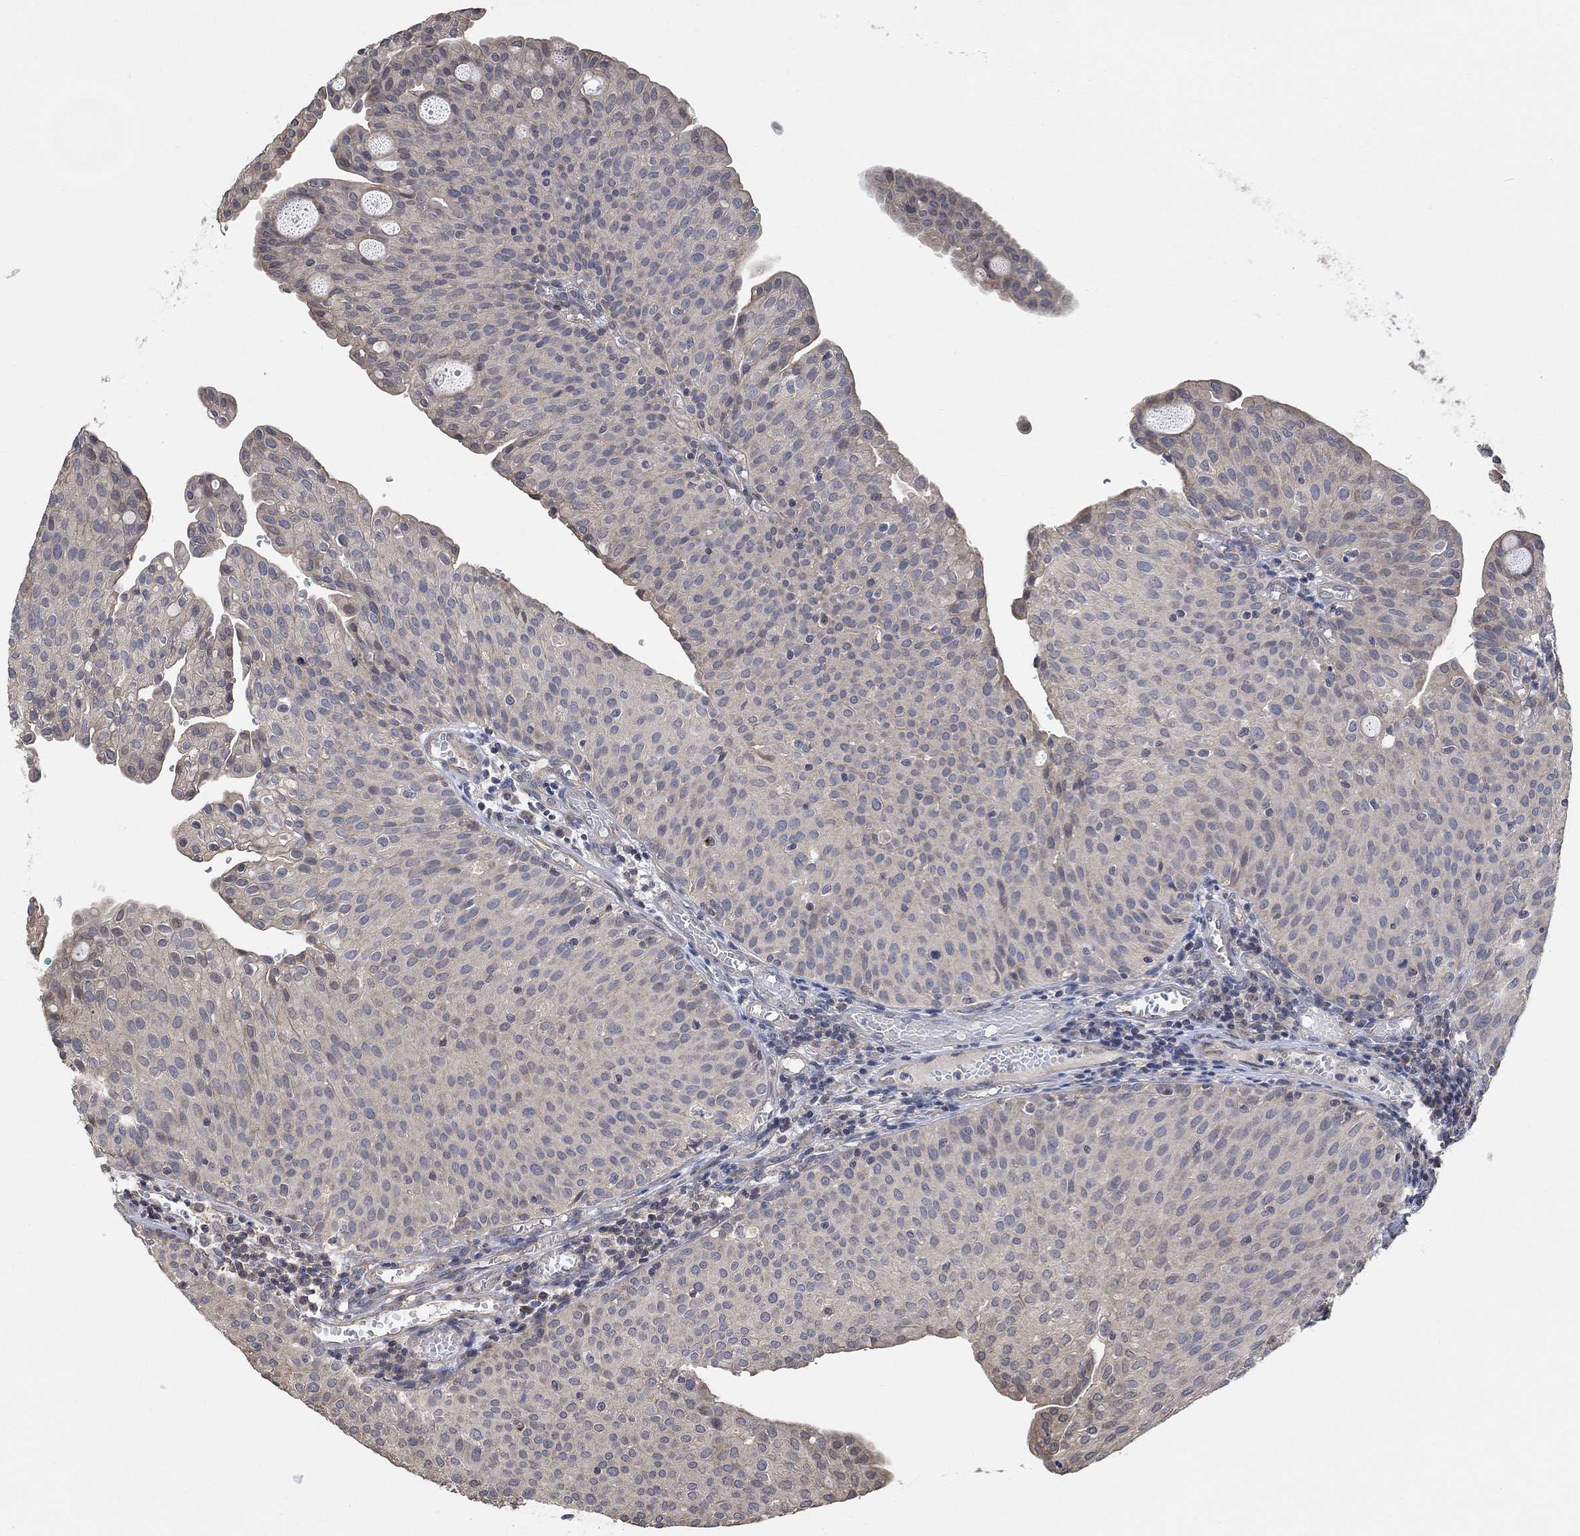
{"staining": {"intensity": "negative", "quantity": "none", "location": "none"}, "tissue": "urothelial cancer", "cell_type": "Tumor cells", "image_type": "cancer", "snomed": [{"axis": "morphology", "description": "Urothelial carcinoma, Low grade"}, {"axis": "topography", "description": "Urinary bladder"}], "caption": "High power microscopy image of an IHC micrograph of urothelial carcinoma (low-grade), revealing no significant positivity in tumor cells. (Stains: DAB (3,3'-diaminobenzidine) immunohistochemistry with hematoxylin counter stain, Microscopy: brightfield microscopy at high magnification).", "gene": "UNC5B", "patient": {"sex": "male", "age": 54}}